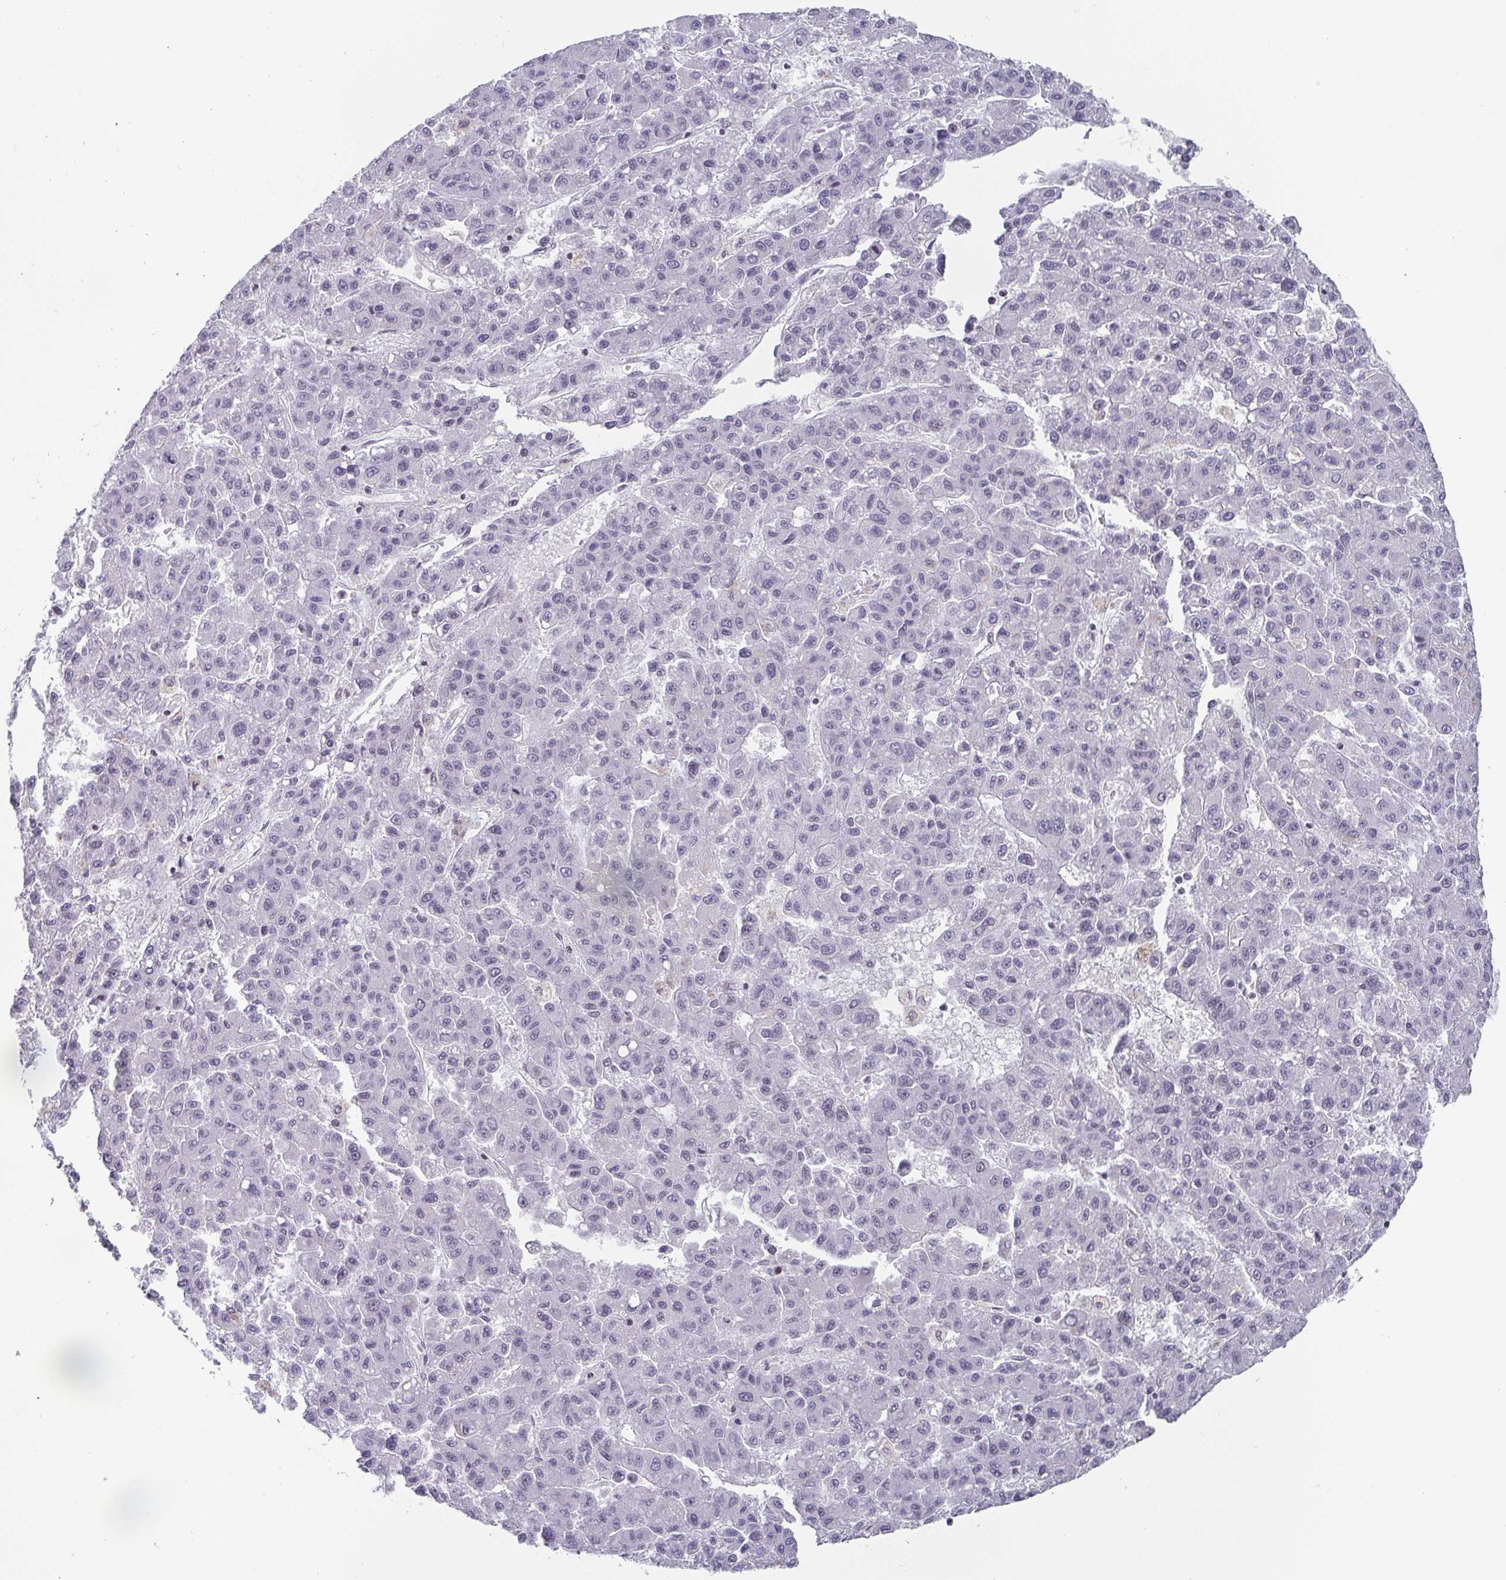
{"staining": {"intensity": "negative", "quantity": "none", "location": "none"}, "tissue": "liver cancer", "cell_type": "Tumor cells", "image_type": "cancer", "snomed": [{"axis": "morphology", "description": "Carcinoma, Hepatocellular, NOS"}, {"axis": "topography", "description": "Liver"}], "caption": "Tumor cells are negative for protein expression in human liver cancer (hepatocellular carcinoma). Nuclei are stained in blue.", "gene": "CTCF", "patient": {"sex": "male", "age": 70}}